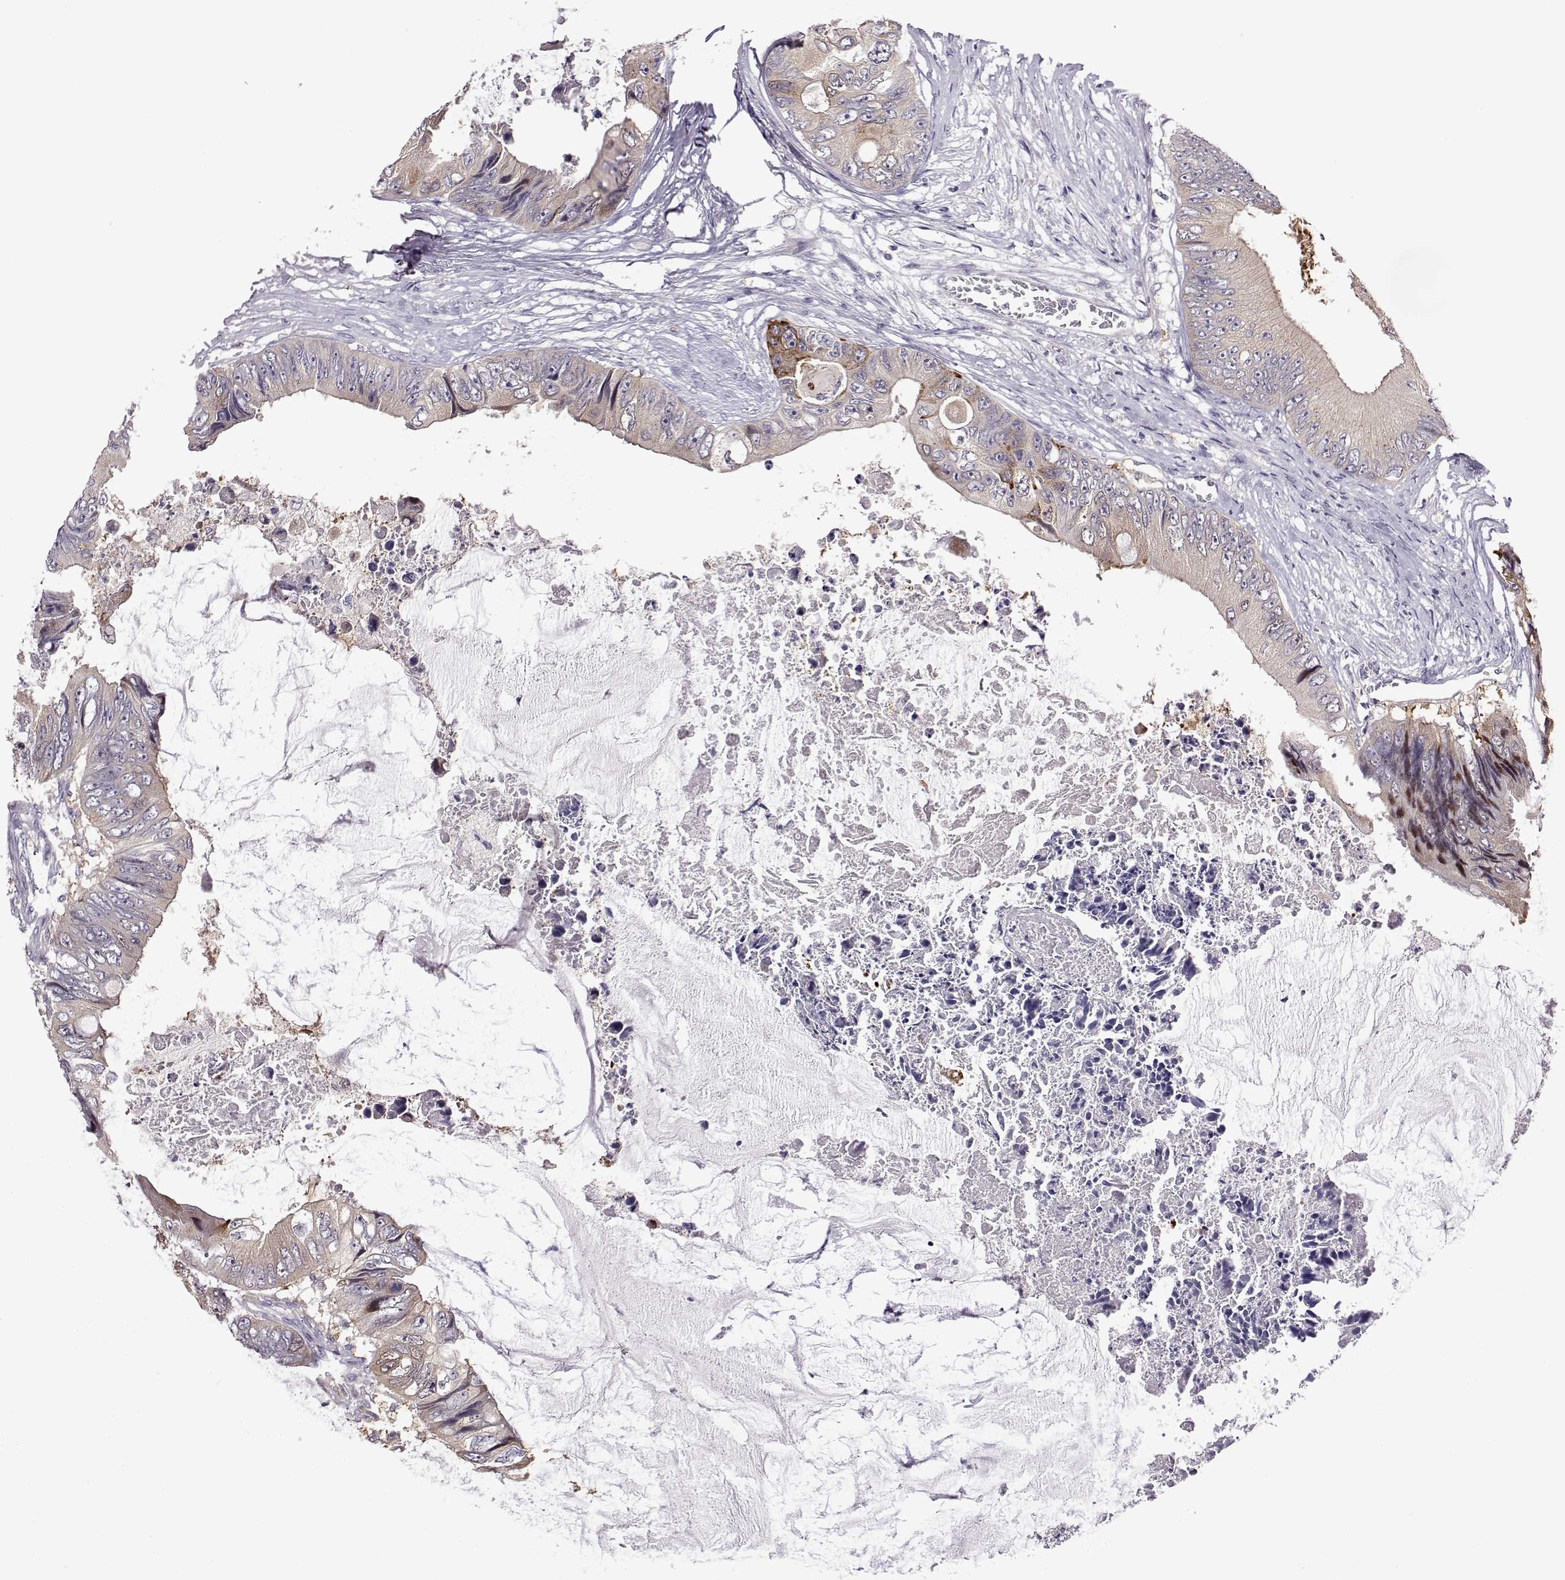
{"staining": {"intensity": "weak", "quantity": "25%-75%", "location": "cytoplasmic/membranous"}, "tissue": "colorectal cancer", "cell_type": "Tumor cells", "image_type": "cancer", "snomed": [{"axis": "morphology", "description": "Adenocarcinoma, NOS"}, {"axis": "topography", "description": "Rectum"}], "caption": "Immunohistochemistry (IHC) staining of colorectal adenocarcinoma, which displays low levels of weak cytoplasmic/membranous expression in about 25%-75% of tumor cells indicating weak cytoplasmic/membranous protein expression. The staining was performed using DAB (brown) for protein detection and nuclei were counterstained in hematoxylin (blue).", "gene": "VGF", "patient": {"sex": "male", "age": 63}}